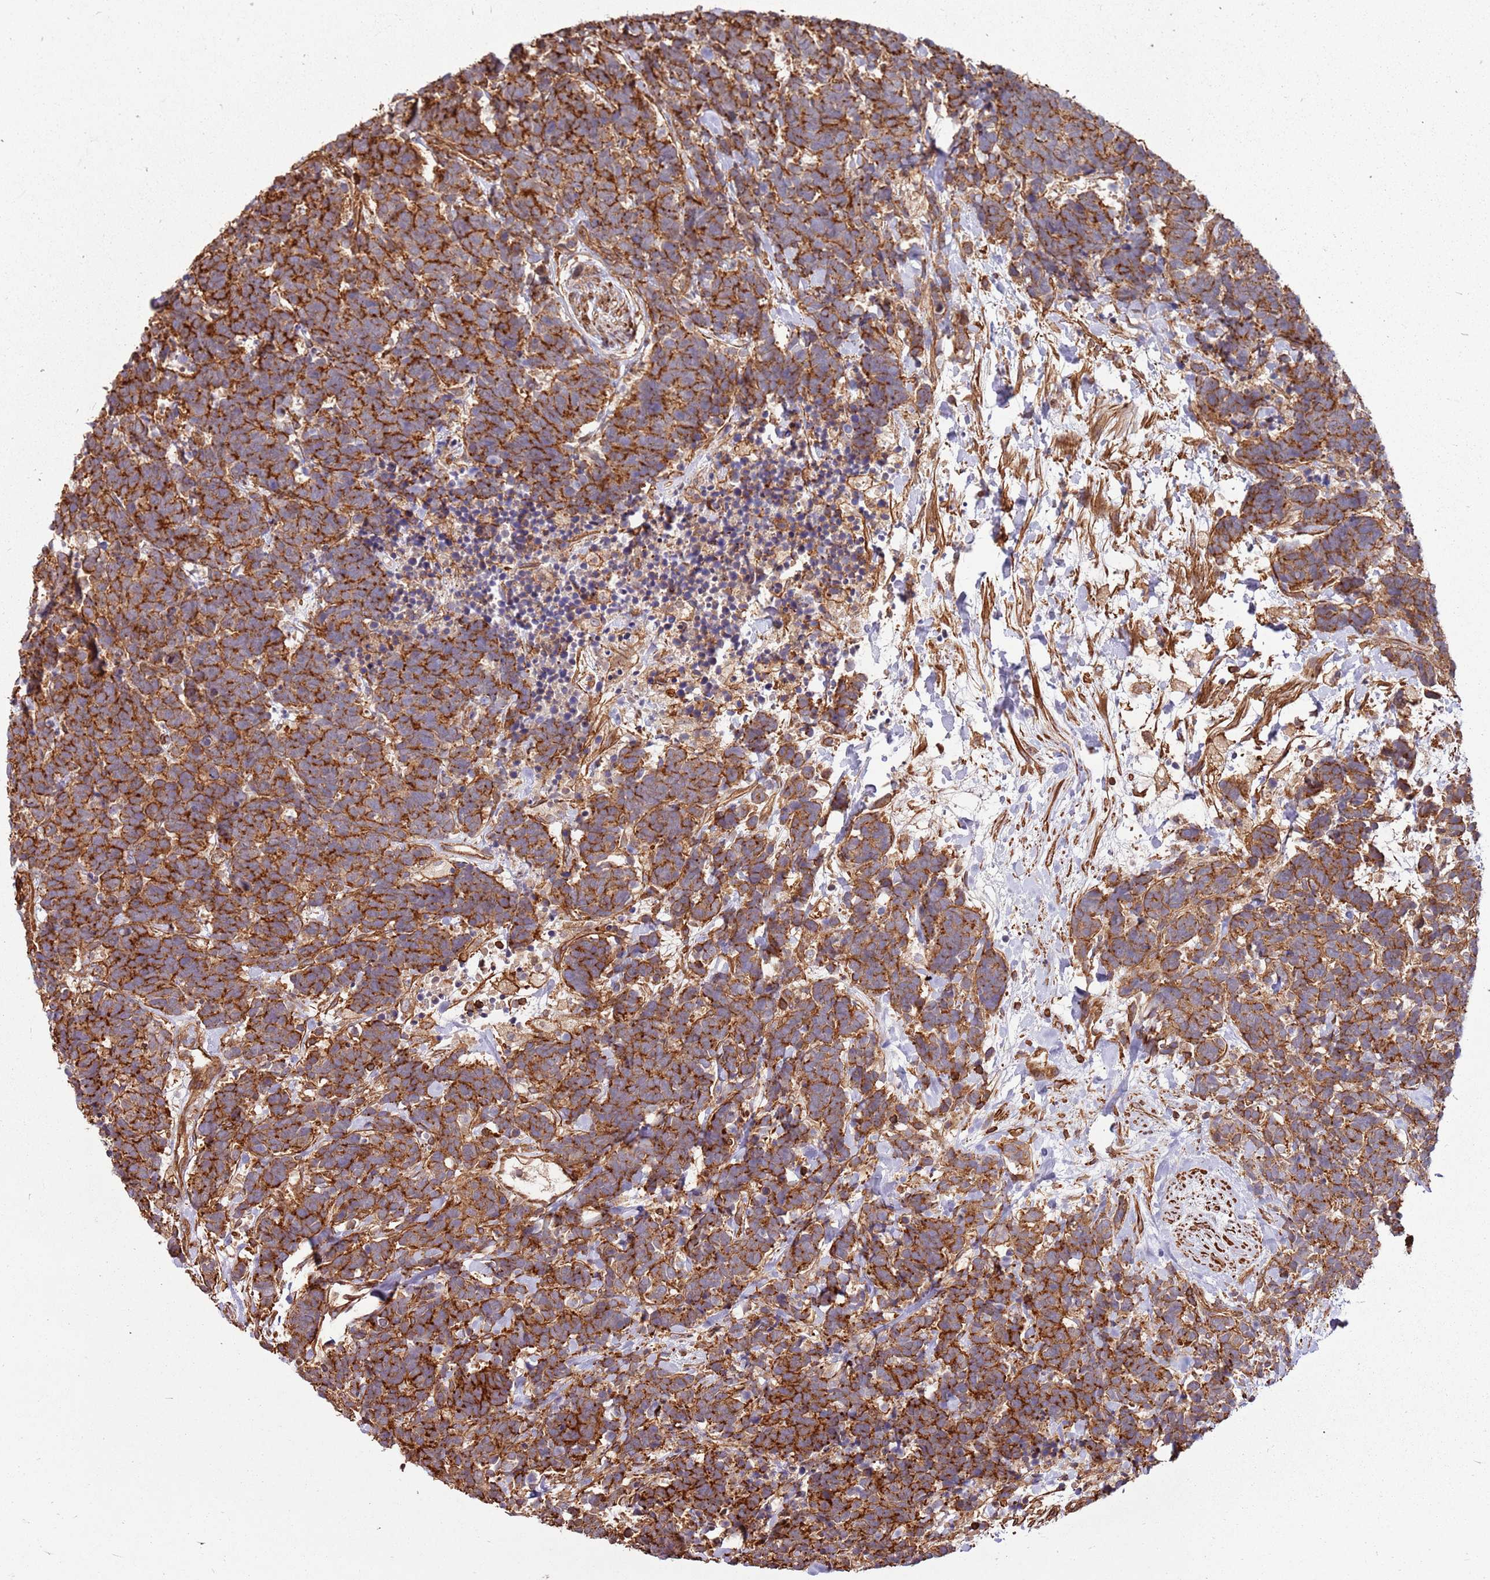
{"staining": {"intensity": "strong", "quantity": "25%-75%", "location": "cytoplasmic/membranous"}, "tissue": "carcinoid", "cell_type": "Tumor cells", "image_type": "cancer", "snomed": [{"axis": "morphology", "description": "Carcinoma, NOS"}, {"axis": "morphology", "description": "Carcinoid, malignant, NOS"}, {"axis": "topography", "description": "Prostate"}], "caption": "Protein analysis of carcinoid tissue demonstrates strong cytoplasmic/membranous expression in approximately 25%-75% of tumor cells.", "gene": "ACVR2A", "patient": {"sex": "male", "age": 57}}